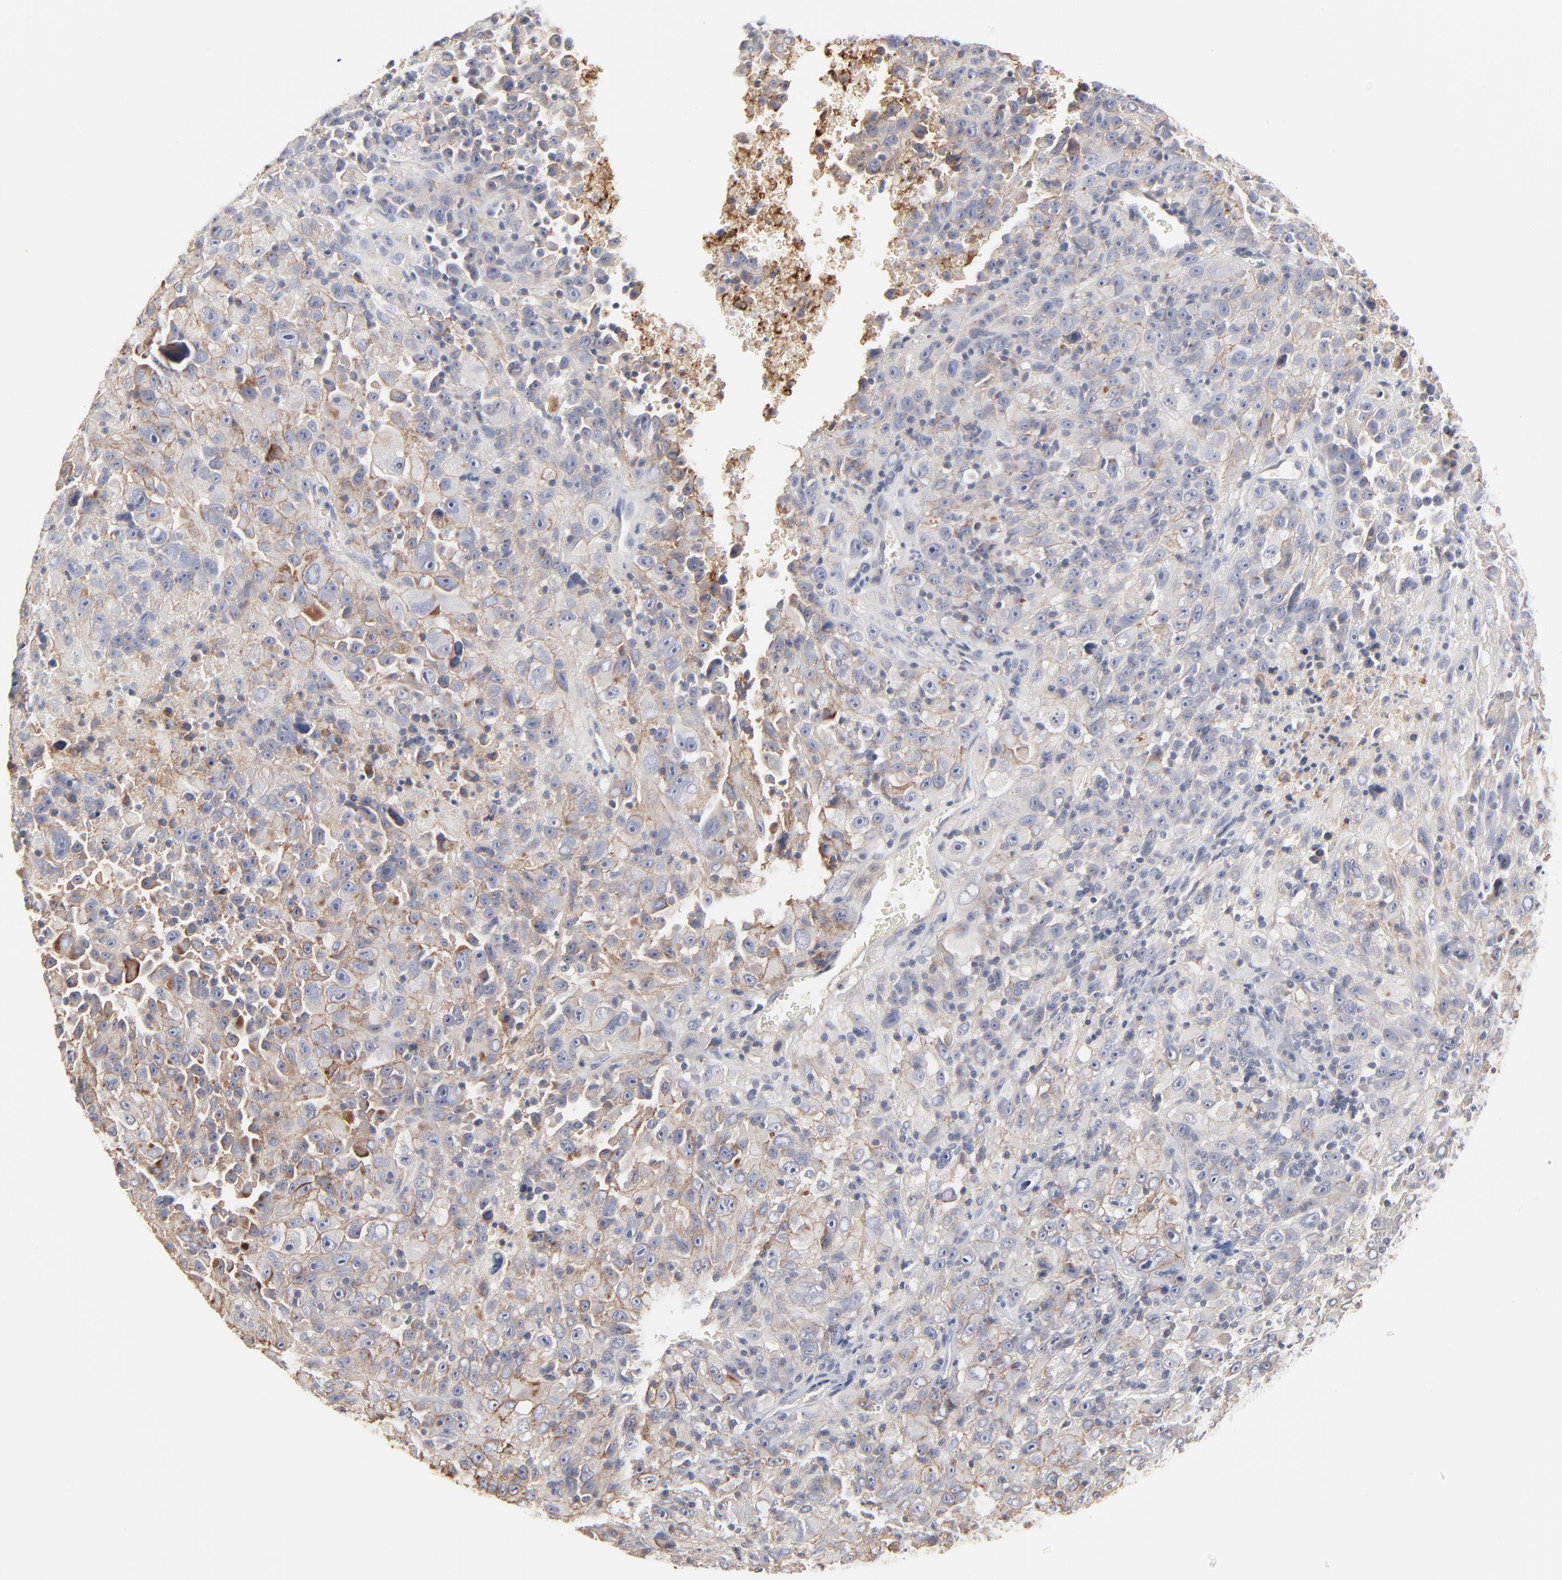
{"staining": {"intensity": "moderate", "quantity": "25%-75%", "location": "cytoplasmic/membranous"}, "tissue": "melanoma", "cell_type": "Tumor cells", "image_type": "cancer", "snomed": [{"axis": "morphology", "description": "Malignant melanoma, Metastatic site"}, {"axis": "topography", "description": "Cerebral cortex"}], "caption": "Protein staining of malignant melanoma (metastatic site) tissue displays moderate cytoplasmic/membranous positivity in about 25%-75% of tumor cells.", "gene": "SLC16A1", "patient": {"sex": "female", "age": 52}}